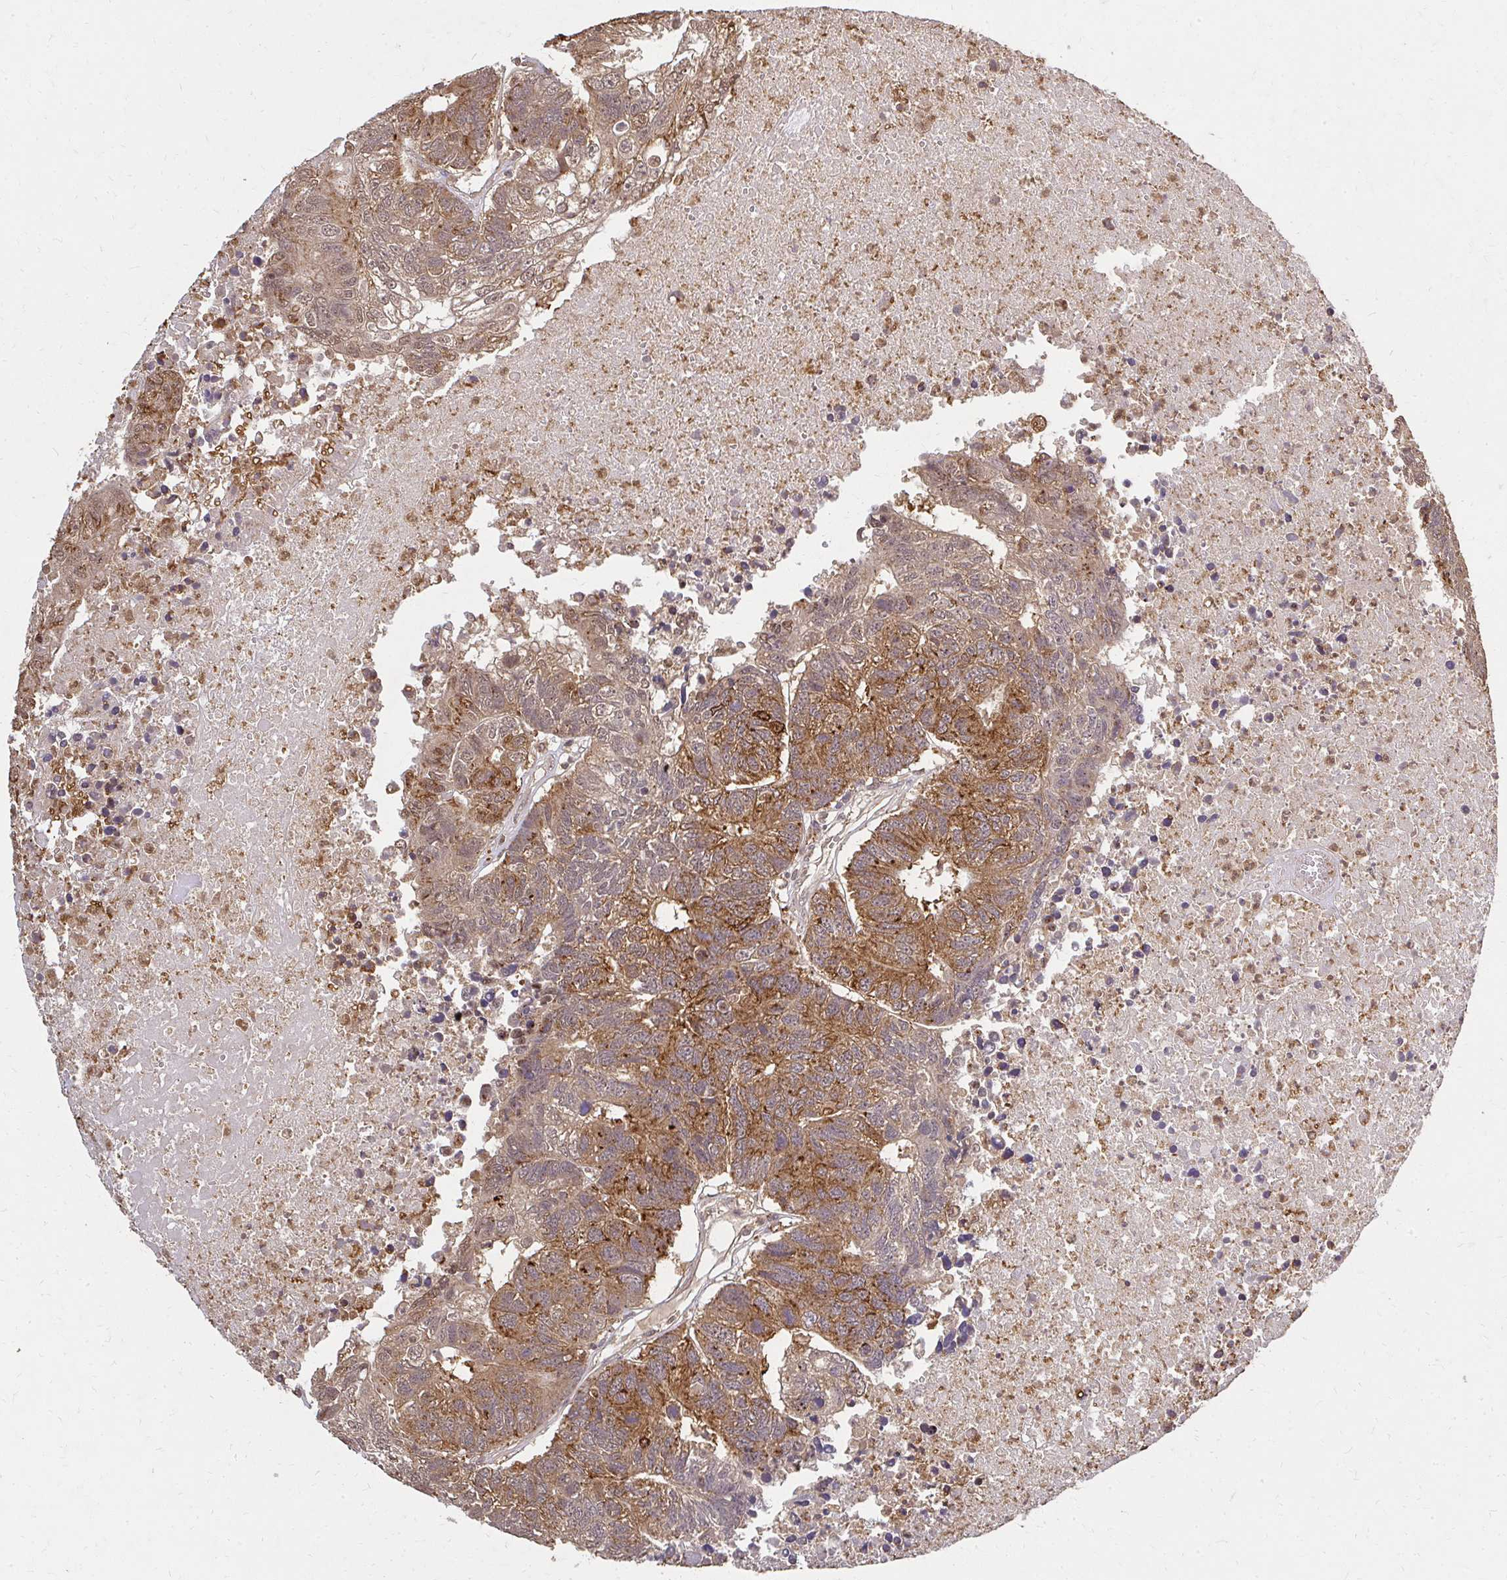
{"staining": {"intensity": "moderate", "quantity": ">75%", "location": "cytoplasmic/membranous"}, "tissue": "colorectal cancer", "cell_type": "Tumor cells", "image_type": "cancer", "snomed": [{"axis": "morphology", "description": "Adenocarcinoma, NOS"}, {"axis": "topography", "description": "Colon"}], "caption": "Immunohistochemistry histopathology image of neoplastic tissue: human colorectal cancer (adenocarcinoma) stained using IHC reveals medium levels of moderate protein expression localized specifically in the cytoplasmic/membranous of tumor cells, appearing as a cytoplasmic/membranous brown color.", "gene": "LARS2", "patient": {"sex": "female", "age": 48}}